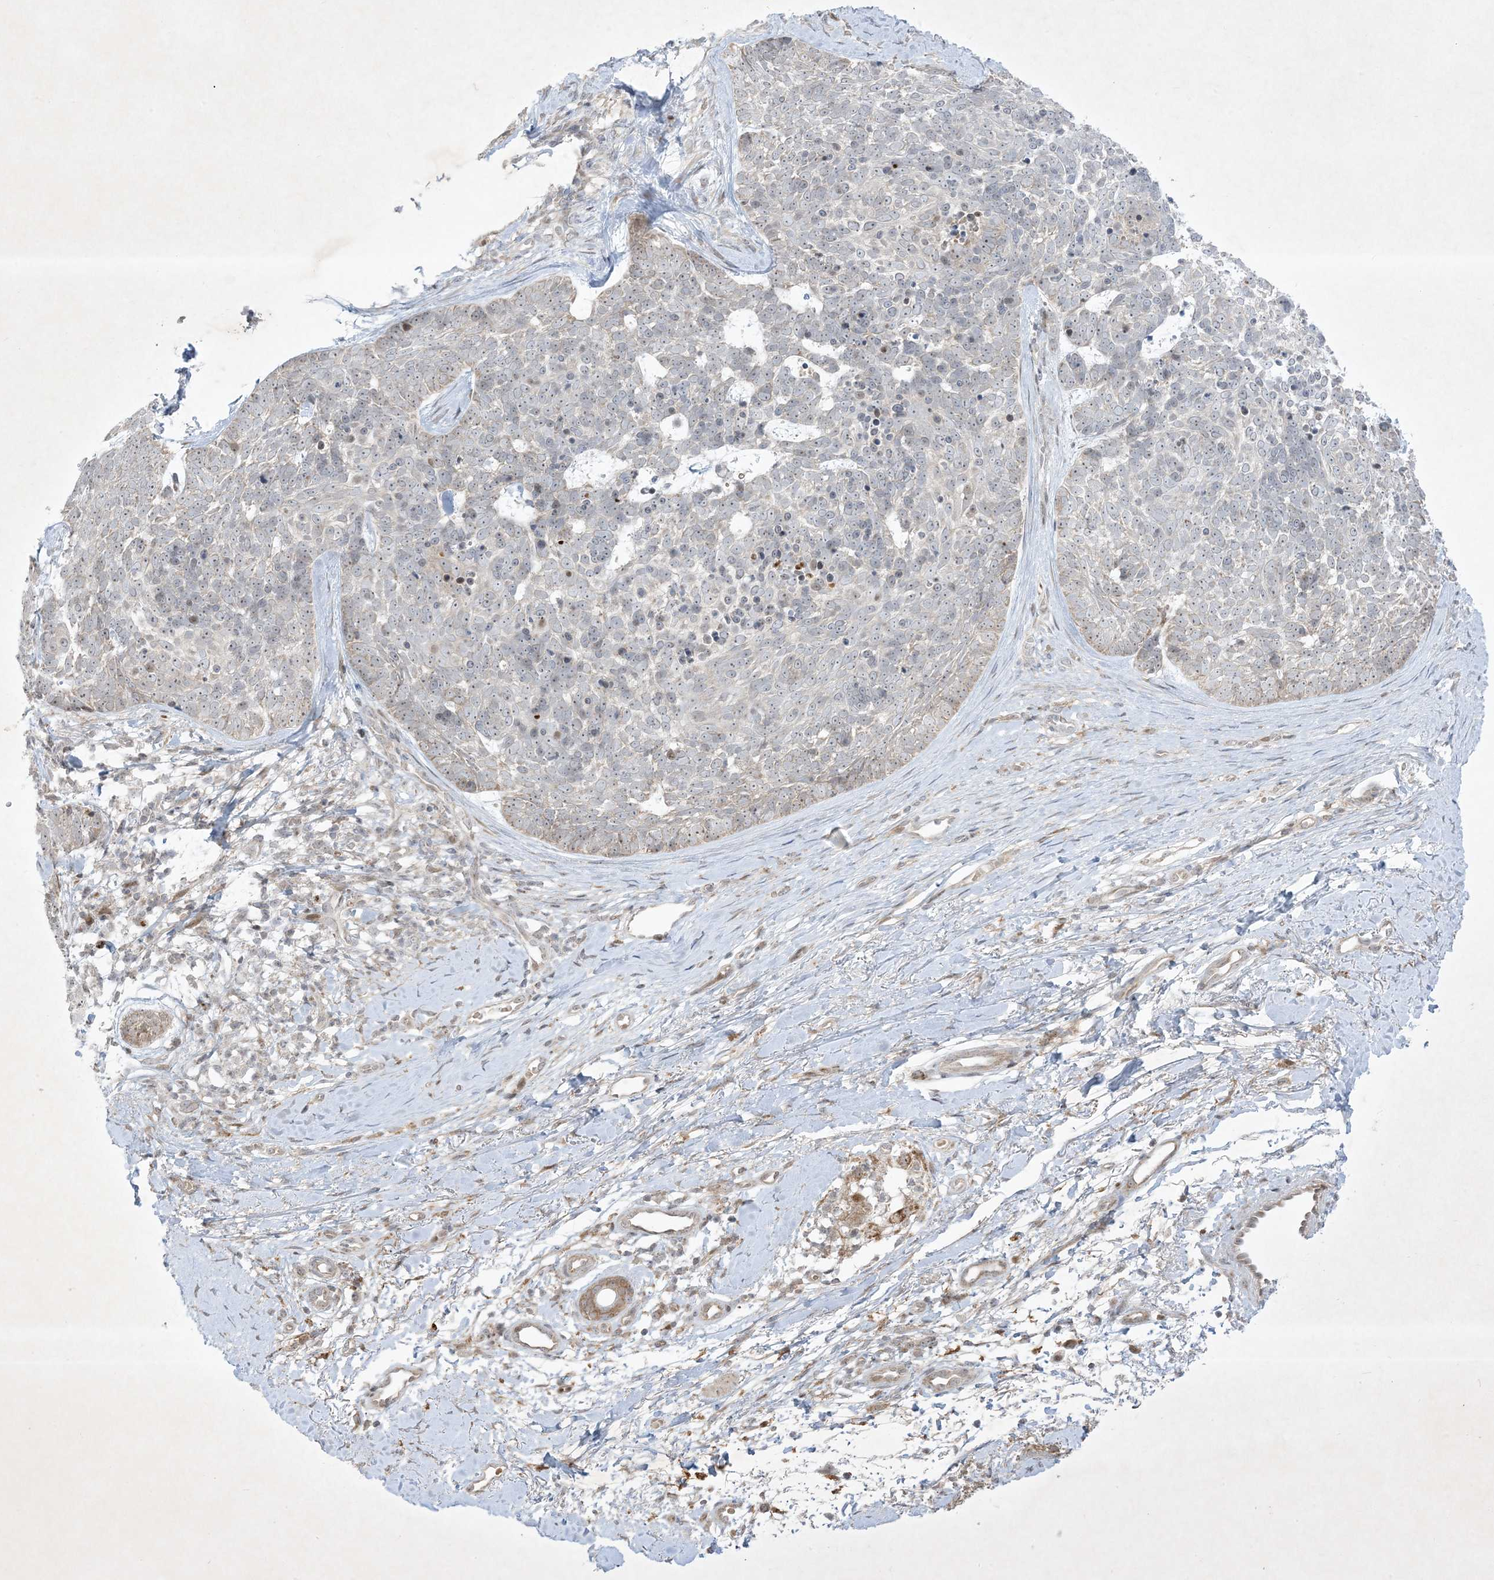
{"staining": {"intensity": "weak", "quantity": "<25%", "location": "cytoplasmic/membranous,nuclear"}, "tissue": "skin cancer", "cell_type": "Tumor cells", "image_type": "cancer", "snomed": [{"axis": "morphology", "description": "Basal cell carcinoma"}, {"axis": "topography", "description": "Skin"}], "caption": "This is a image of immunohistochemistry (IHC) staining of skin cancer (basal cell carcinoma), which shows no staining in tumor cells. (Brightfield microscopy of DAB IHC at high magnification).", "gene": "SOGA3", "patient": {"sex": "female", "age": 81}}